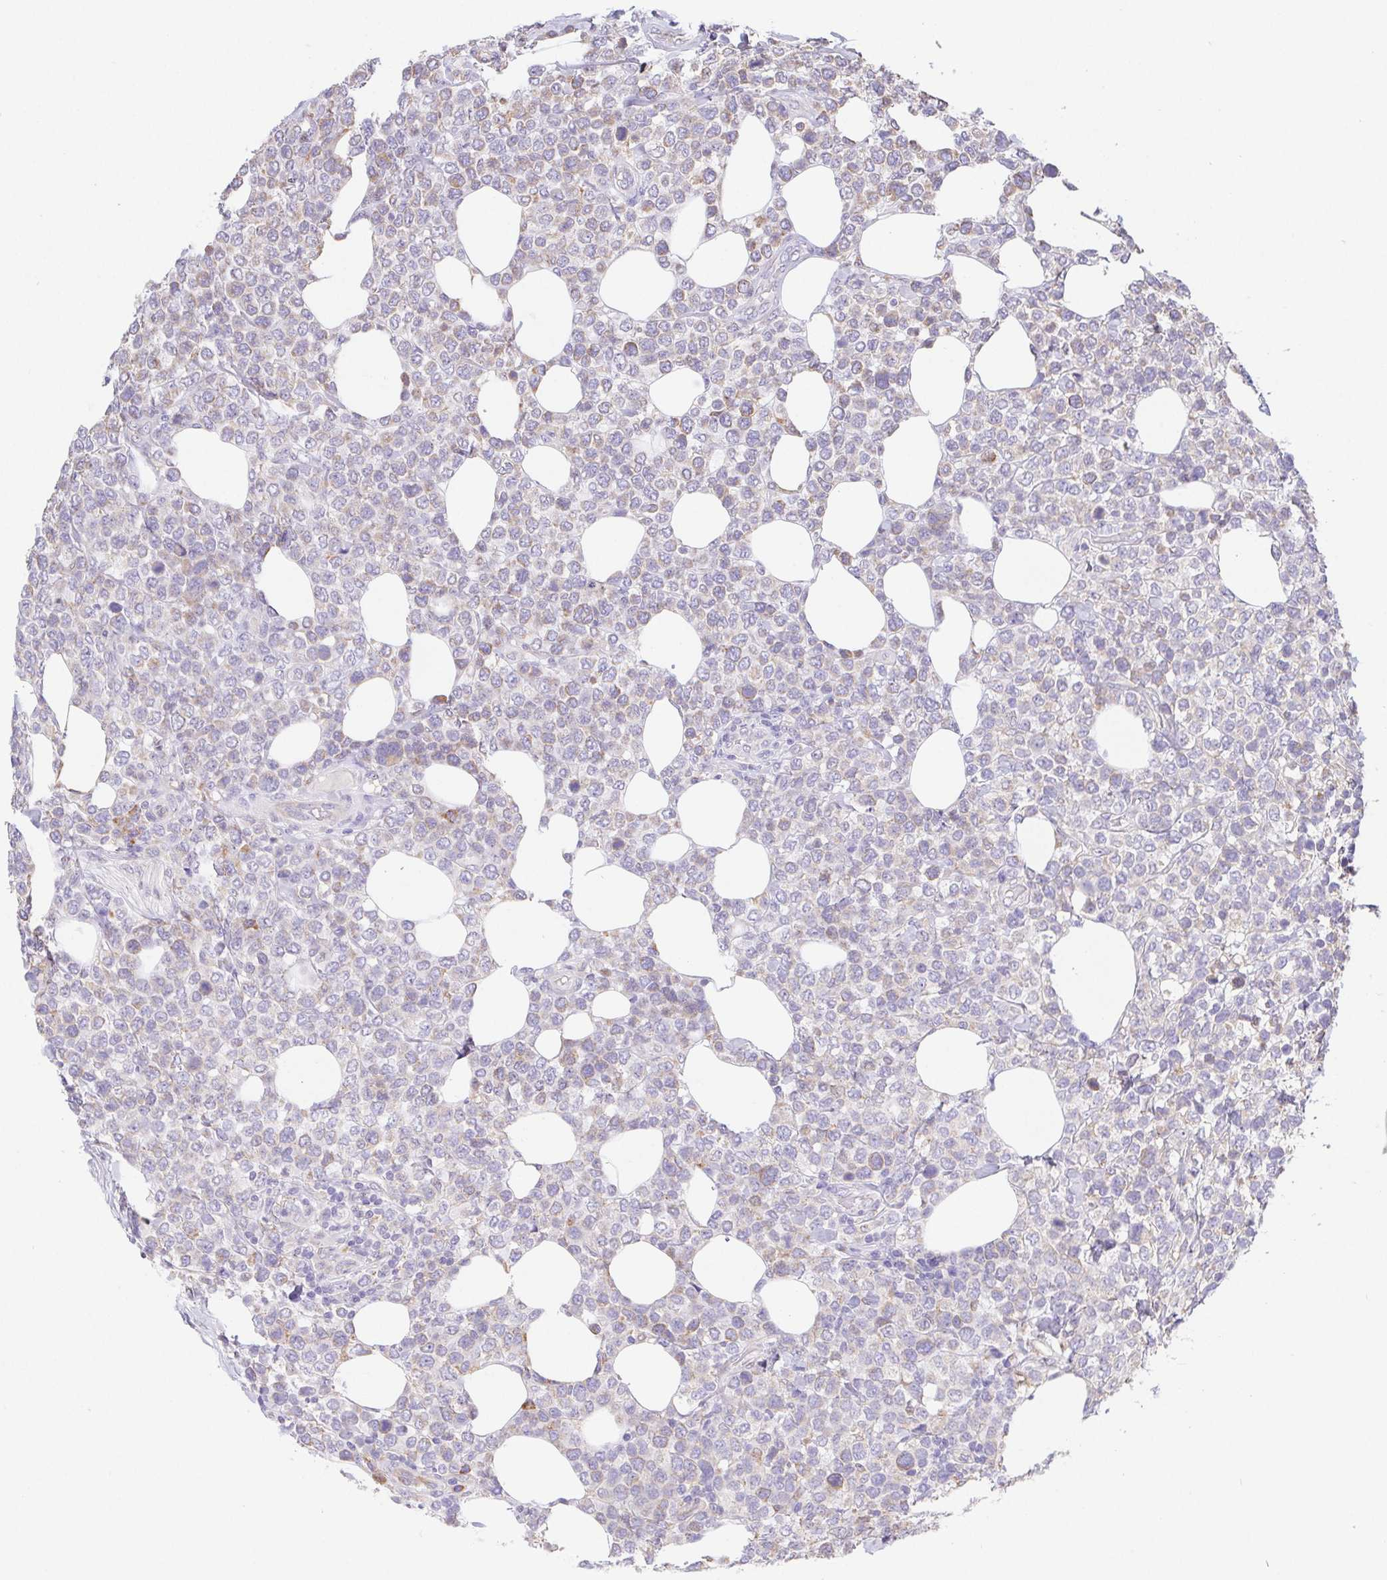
{"staining": {"intensity": "weak", "quantity": "25%-75%", "location": "cytoplasmic/membranous"}, "tissue": "lymphoma", "cell_type": "Tumor cells", "image_type": "cancer", "snomed": [{"axis": "morphology", "description": "Malignant lymphoma, non-Hodgkin's type, High grade"}, {"axis": "topography", "description": "Soft tissue"}], "caption": "High-magnification brightfield microscopy of high-grade malignant lymphoma, non-Hodgkin's type stained with DAB (brown) and counterstained with hematoxylin (blue). tumor cells exhibit weak cytoplasmic/membranous staining is seen in approximately25%-75% of cells. (Brightfield microscopy of DAB IHC at high magnification).", "gene": "ADAM8", "patient": {"sex": "female", "age": 56}}